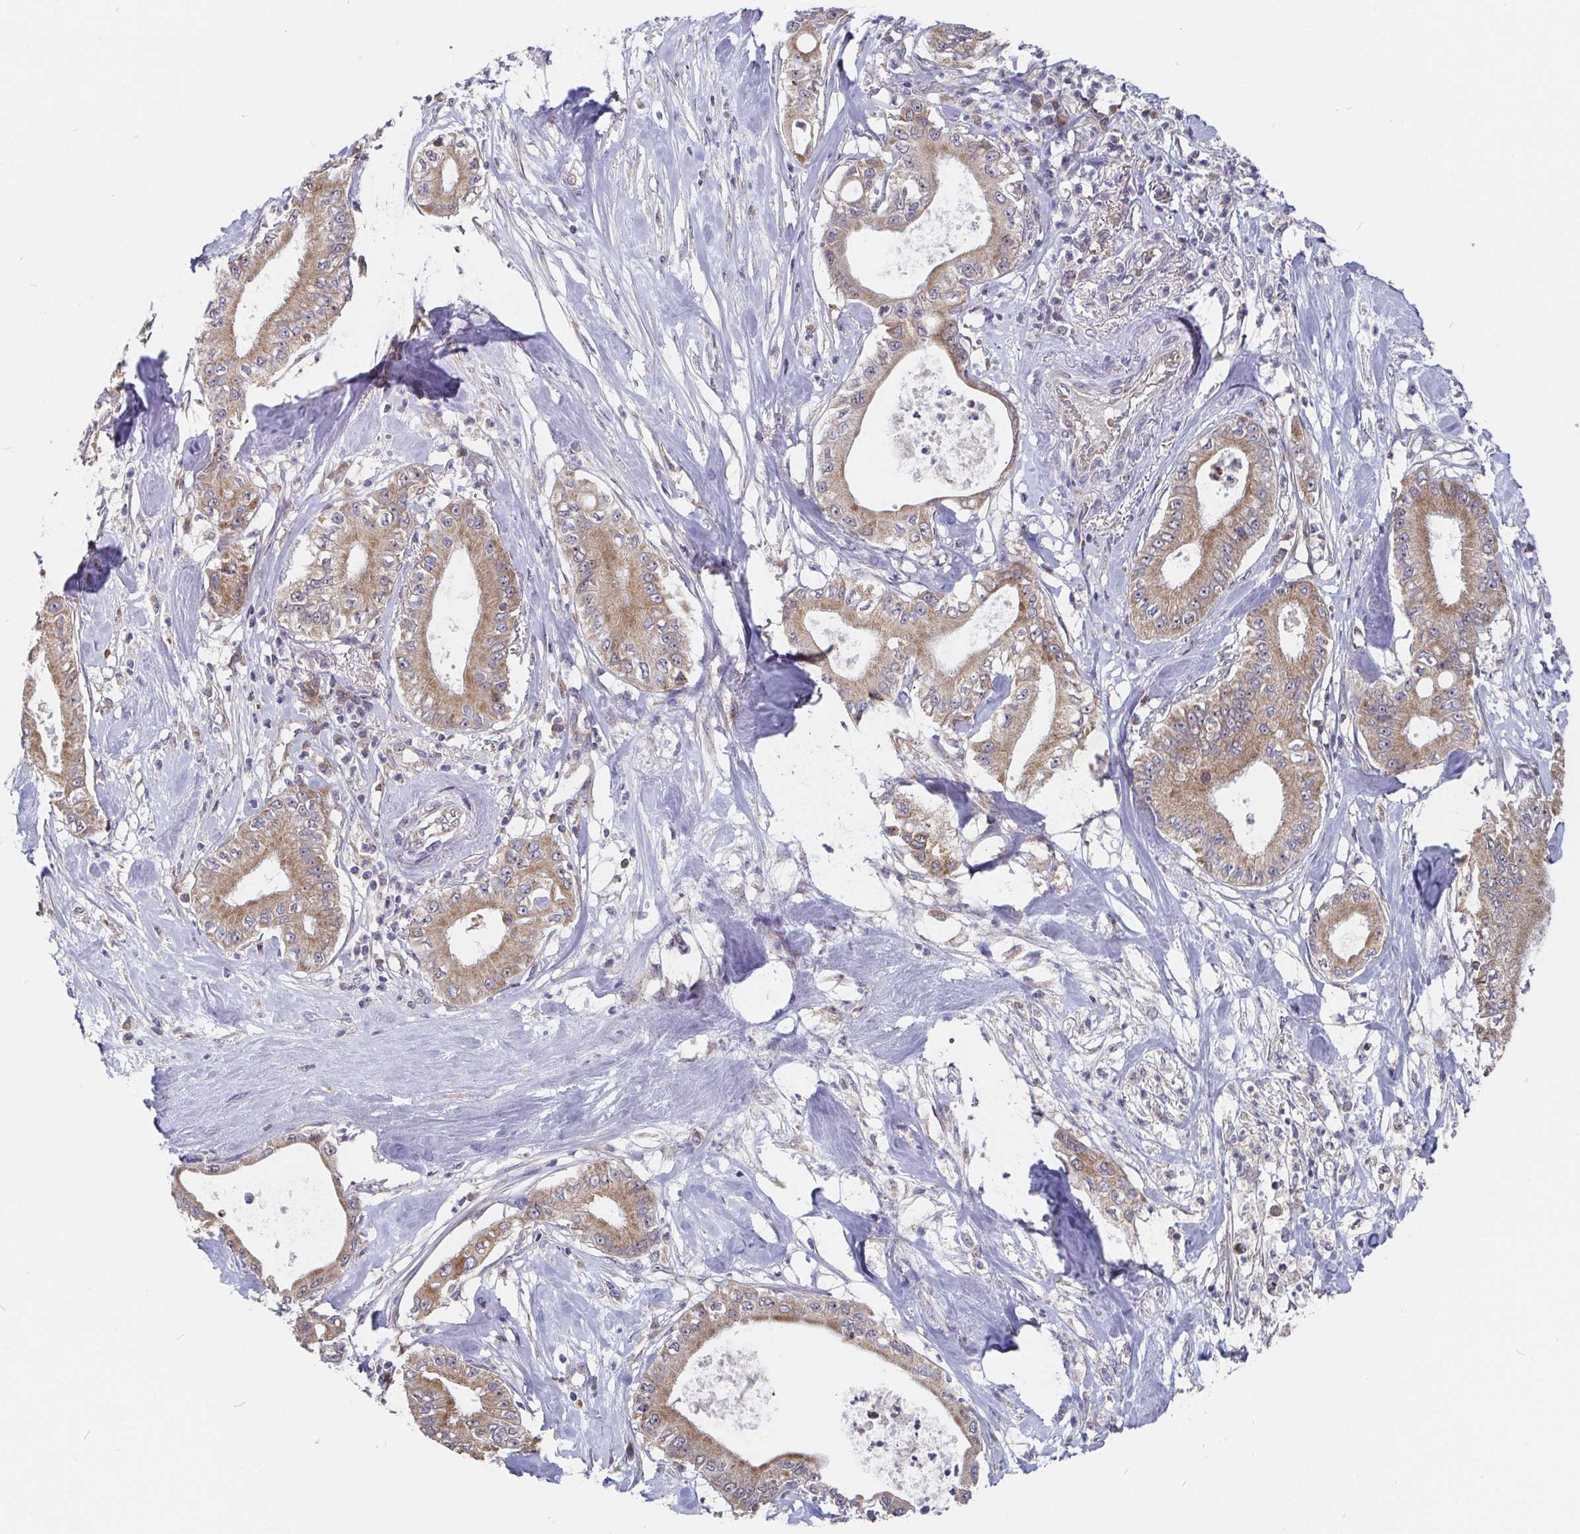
{"staining": {"intensity": "moderate", "quantity": ">75%", "location": "cytoplasmic/membranous"}, "tissue": "pancreatic cancer", "cell_type": "Tumor cells", "image_type": "cancer", "snomed": [{"axis": "morphology", "description": "Adenocarcinoma, NOS"}, {"axis": "topography", "description": "Pancreas"}], "caption": "High-magnification brightfield microscopy of adenocarcinoma (pancreatic) stained with DAB (brown) and counterstained with hematoxylin (blue). tumor cells exhibit moderate cytoplasmic/membranous staining is present in about>75% of cells.", "gene": "PDF", "patient": {"sex": "male", "age": 71}}